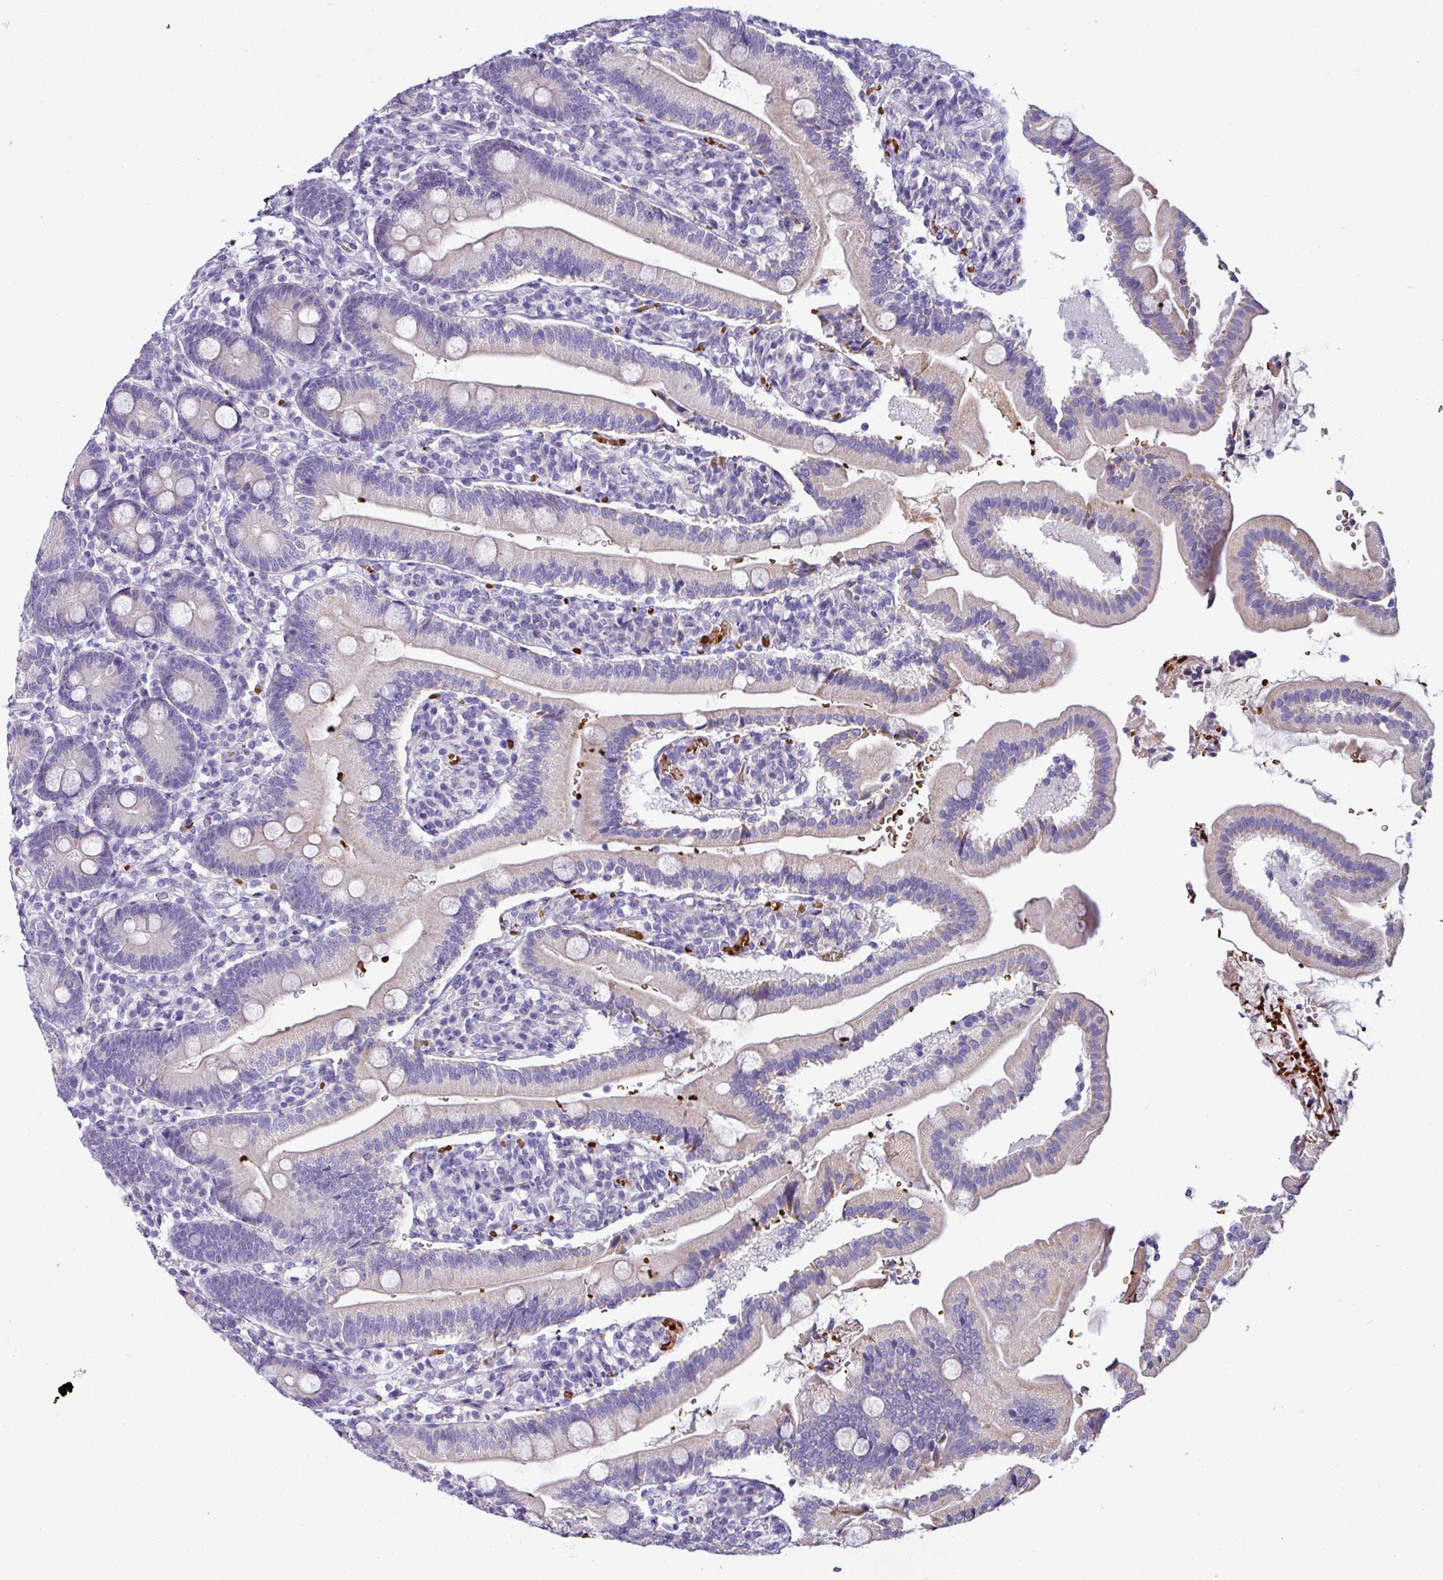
{"staining": {"intensity": "weak", "quantity": "25%-75%", "location": "cytoplasmic/membranous"}, "tissue": "duodenum", "cell_type": "Glandular cells", "image_type": "normal", "snomed": [{"axis": "morphology", "description": "Normal tissue, NOS"}, {"axis": "topography", "description": "Duodenum"}], "caption": "Normal duodenum shows weak cytoplasmic/membranous staining in approximately 25%-75% of glandular cells, visualized by immunohistochemistry.", "gene": "NAPSA", "patient": {"sex": "female", "age": 67}}